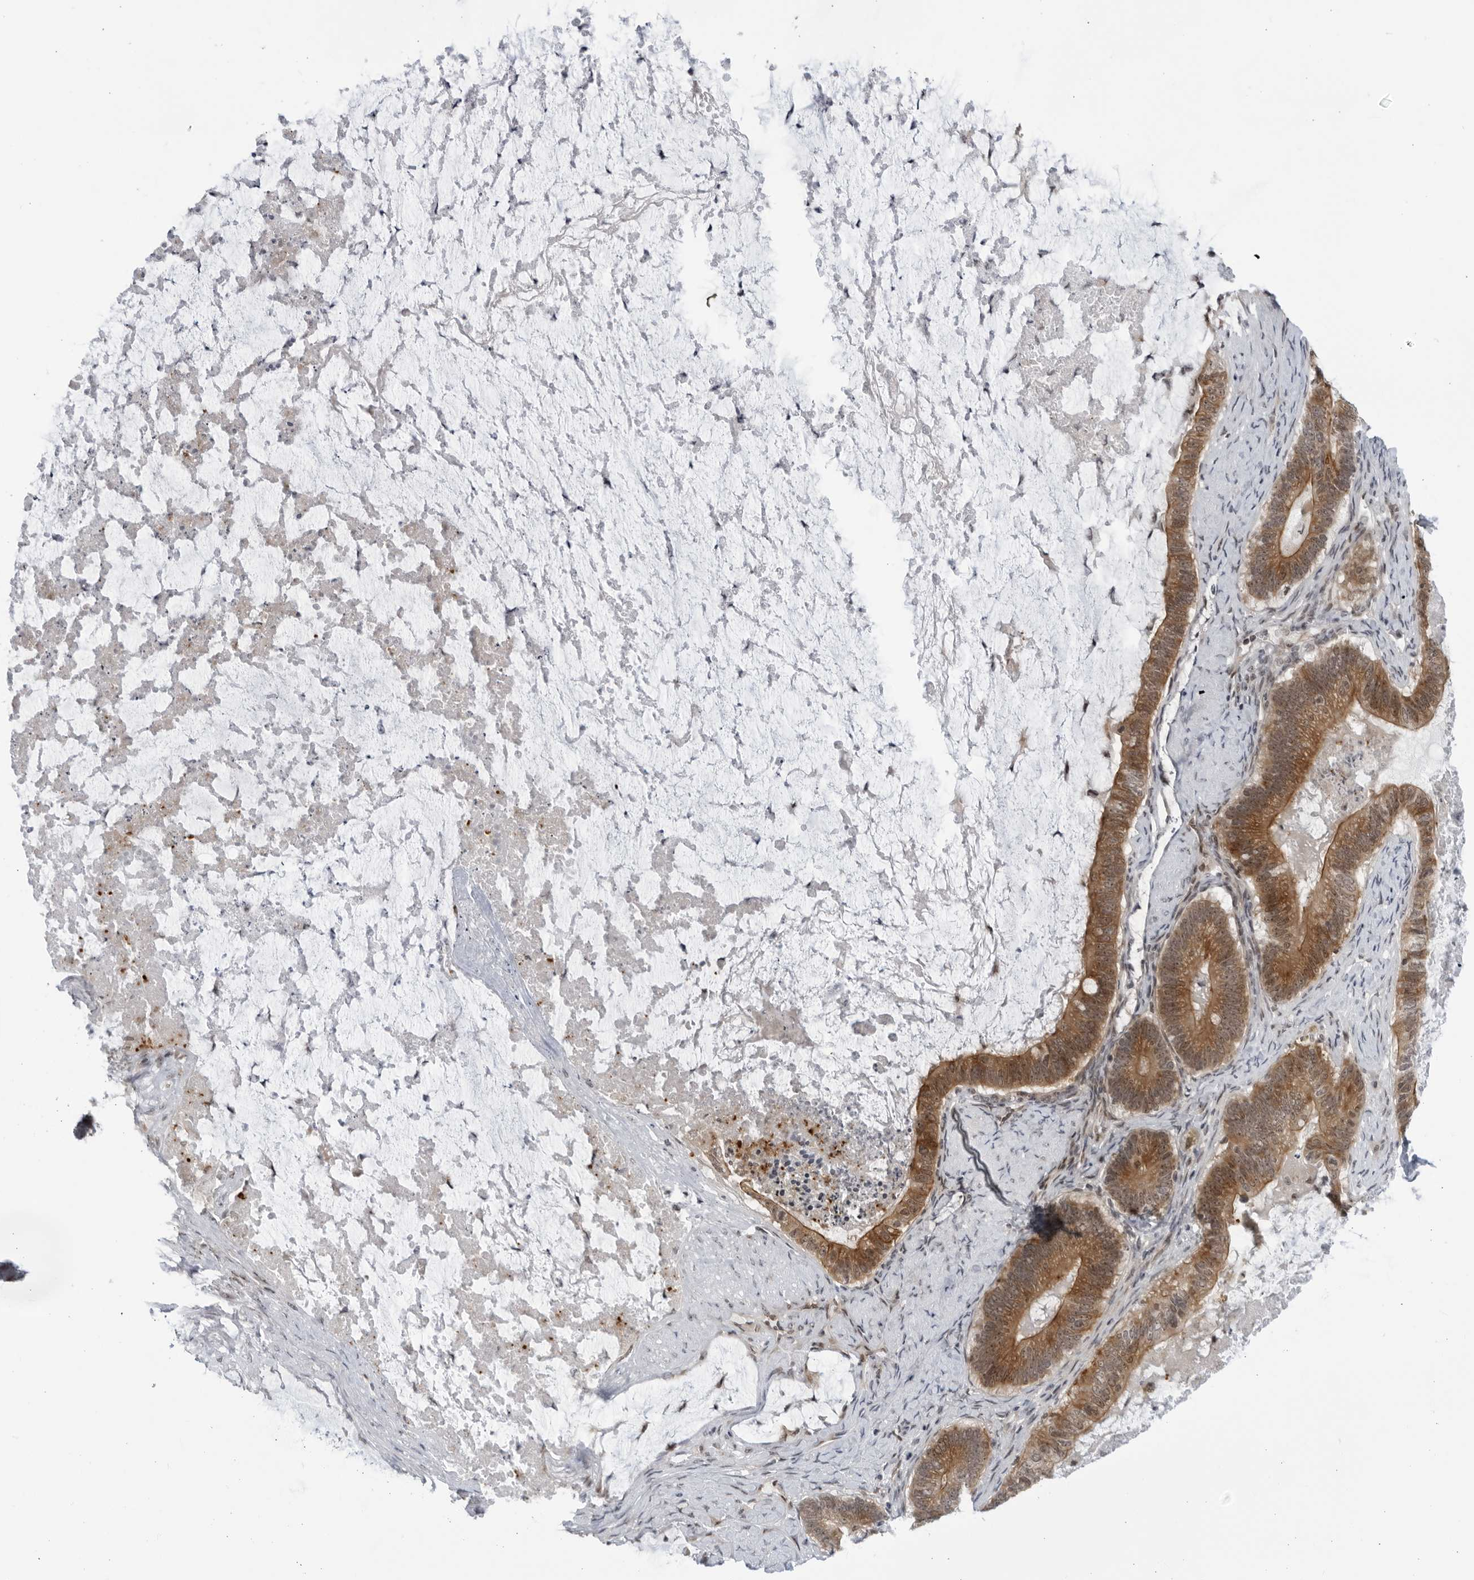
{"staining": {"intensity": "moderate", "quantity": ">75%", "location": "cytoplasmic/membranous,nuclear"}, "tissue": "ovarian cancer", "cell_type": "Tumor cells", "image_type": "cancer", "snomed": [{"axis": "morphology", "description": "Cystadenocarcinoma, mucinous, NOS"}, {"axis": "topography", "description": "Ovary"}], "caption": "Human ovarian cancer (mucinous cystadenocarcinoma) stained with a brown dye exhibits moderate cytoplasmic/membranous and nuclear positive staining in approximately >75% of tumor cells.", "gene": "ITGB3BP", "patient": {"sex": "female", "age": 61}}